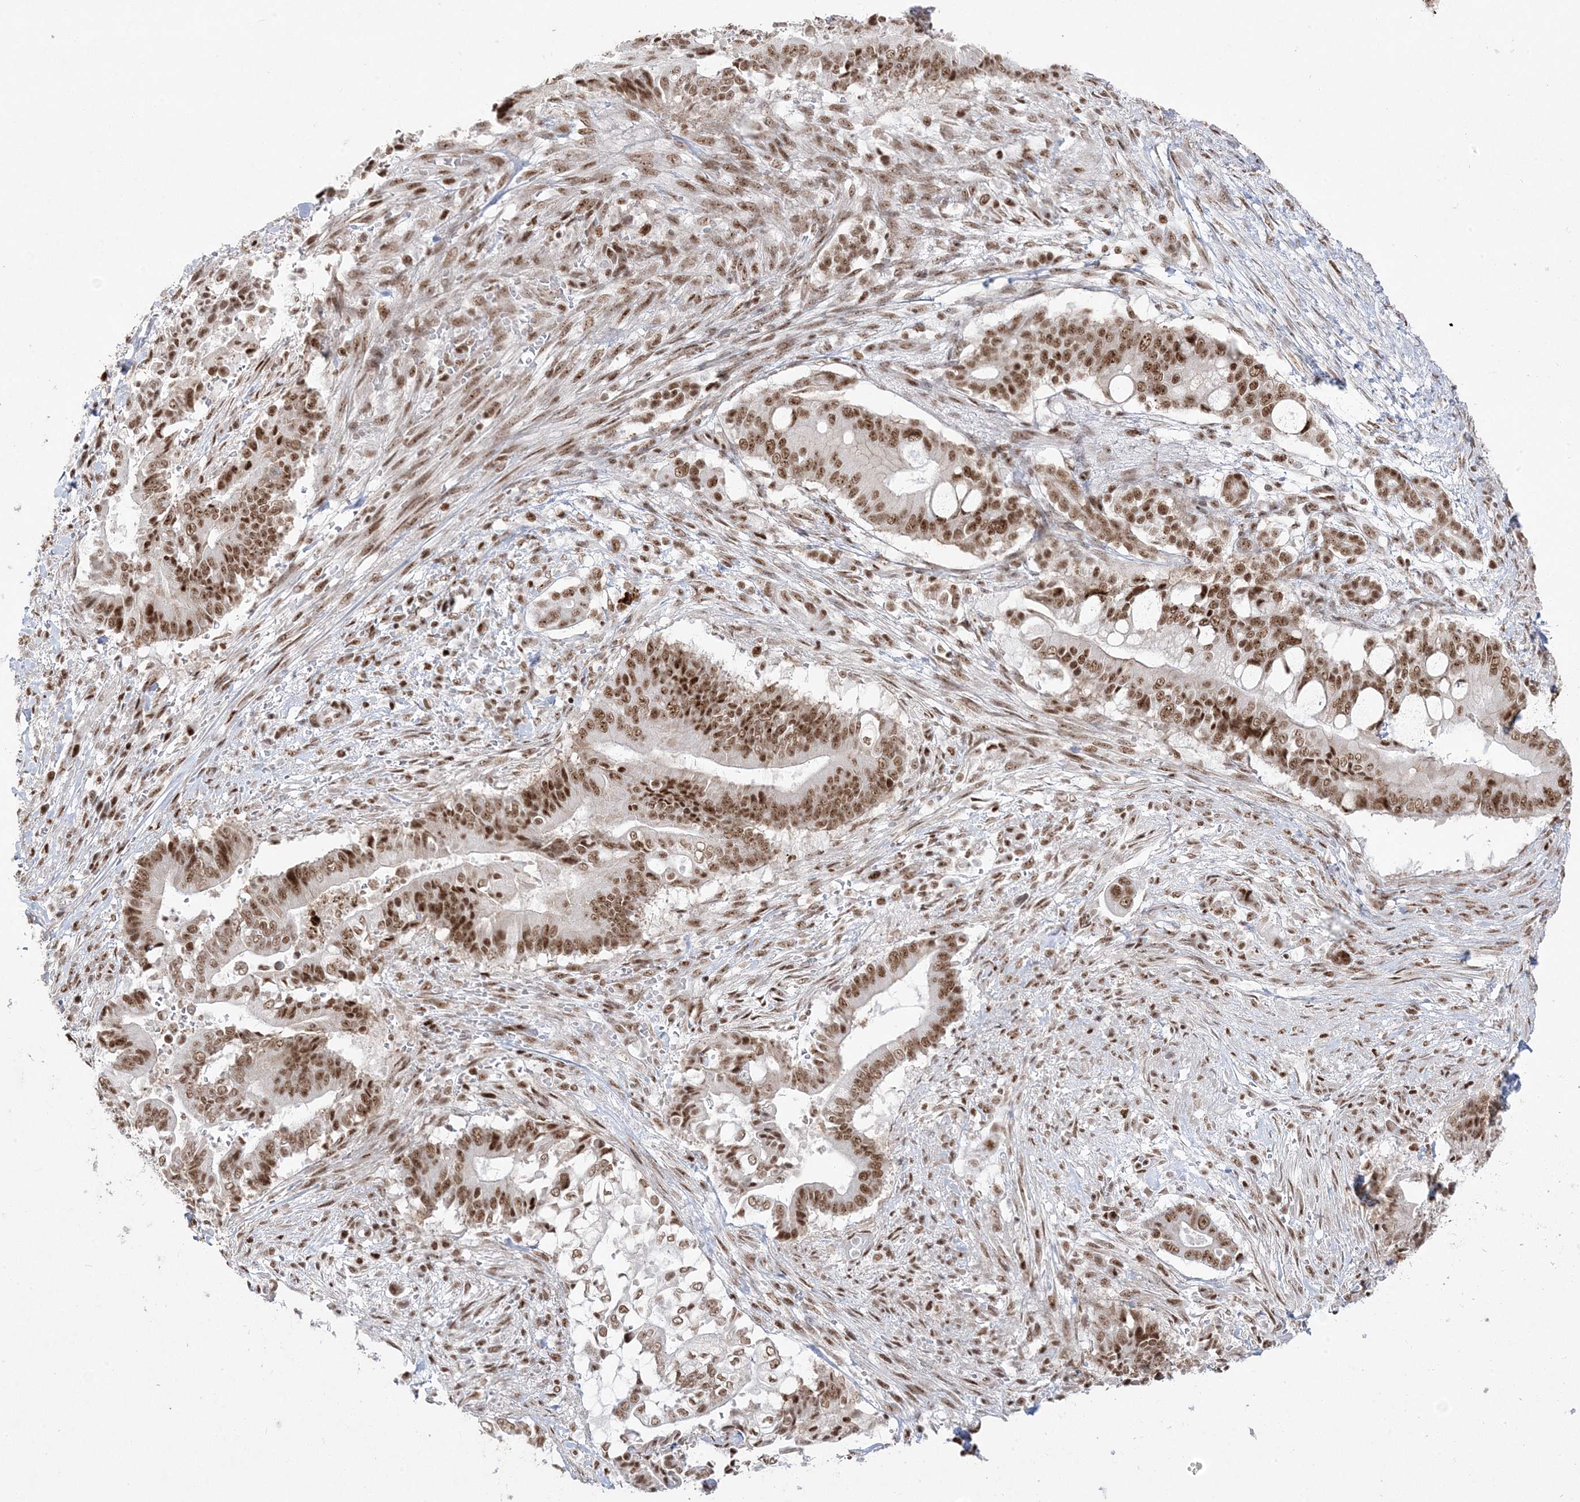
{"staining": {"intensity": "strong", "quantity": ">75%", "location": "nuclear"}, "tissue": "pancreatic cancer", "cell_type": "Tumor cells", "image_type": "cancer", "snomed": [{"axis": "morphology", "description": "Adenocarcinoma, NOS"}, {"axis": "topography", "description": "Pancreas"}], "caption": "Adenocarcinoma (pancreatic) tissue reveals strong nuclear staining in about >75% of tumor cells", "gene": "MTREX", "patient": {"sex": "male", "age": 68}}